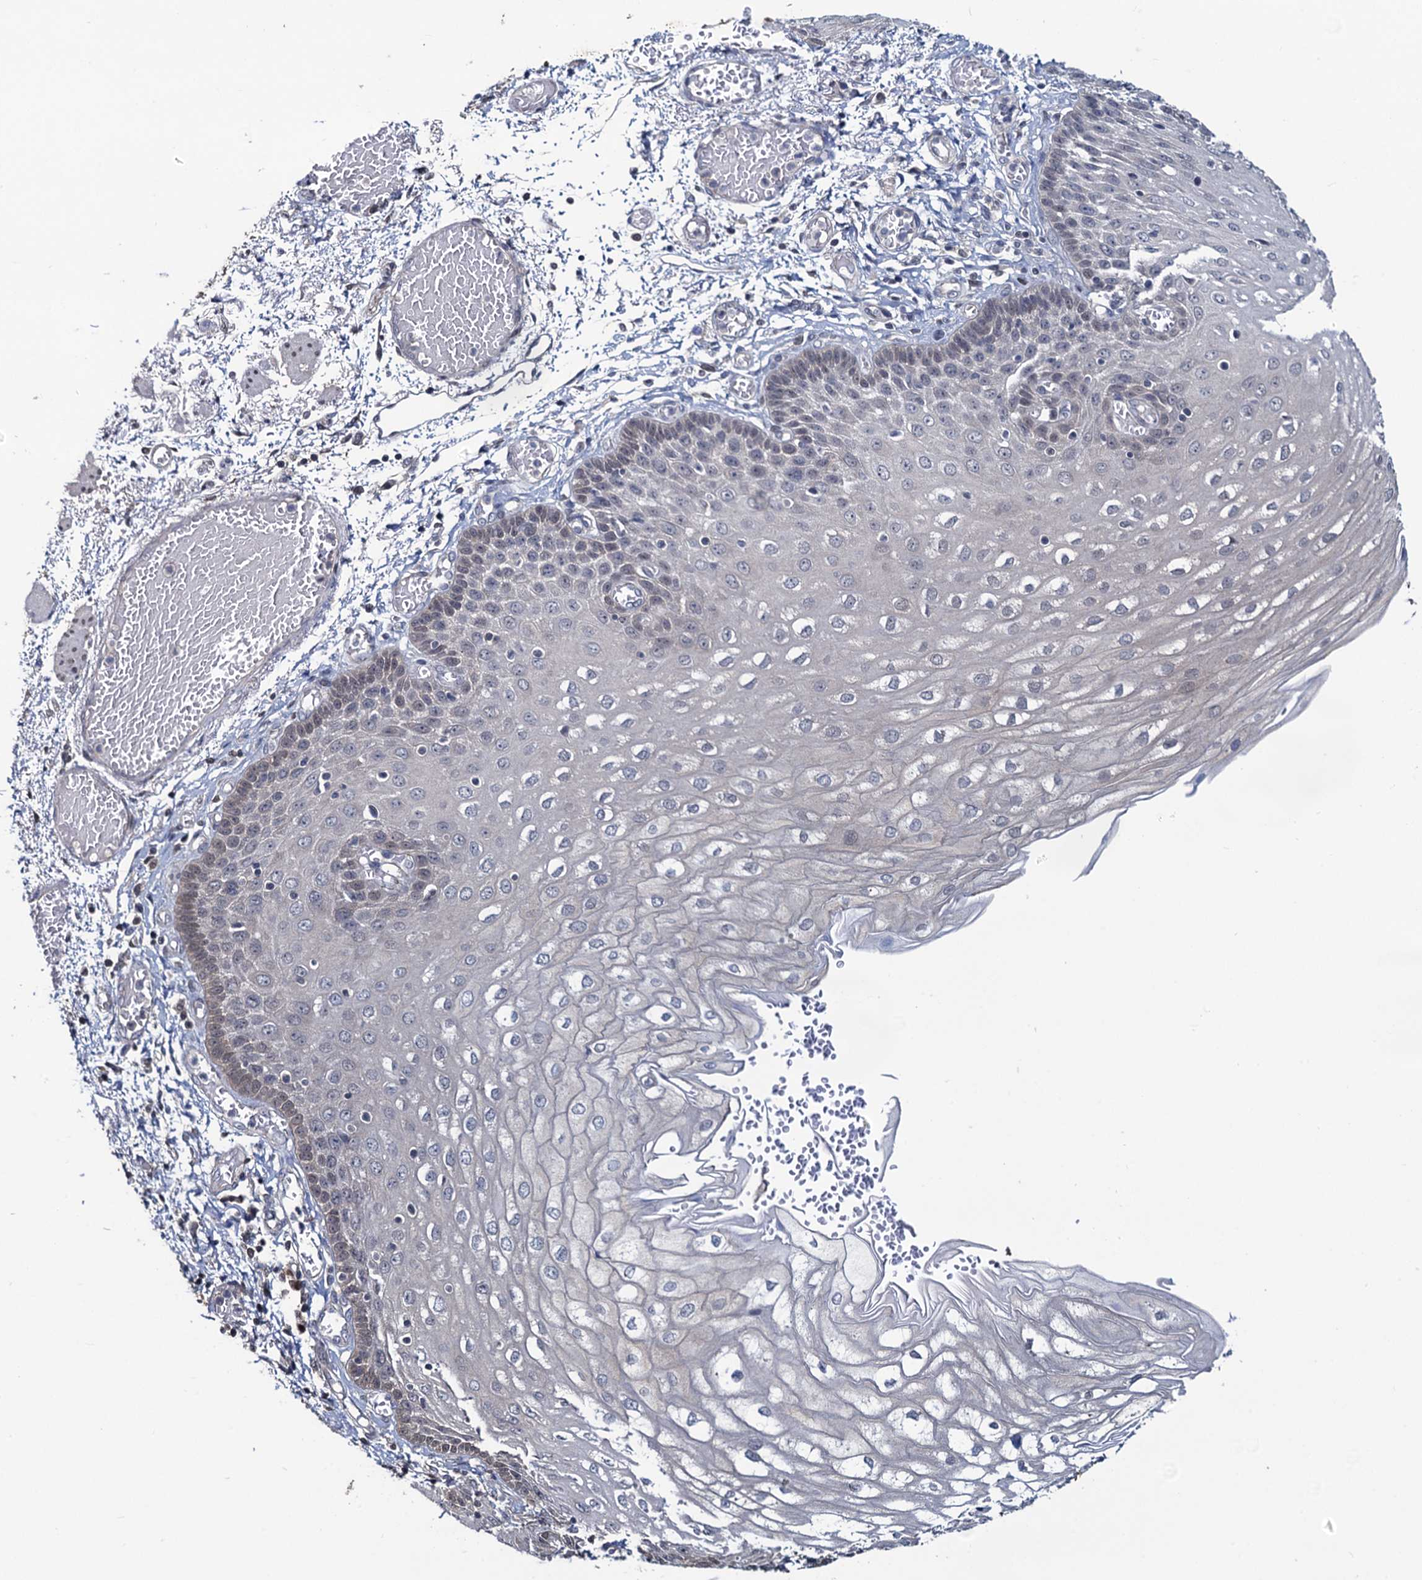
{"staining": {"intensity": "weak", "quantity": "<25%", "location": "cytoplasmic/membranous"}, "tissue": "esophagus", "cell_type": "Squamous epithelial cells", "image_type": "normal", "snomed": [{"axis": "morphology", "description": "Normal tissue, NOS"}, {"axis": "topography", "description": "Esophagus"}], "caption": "DAB (3,3'-diaminobenzidine) immunohistochemical staining of unremarkable human esophagus demonstrates no significant positivity in squamous epithelial cells.", "gene": "RTKN2", "patient": {"sex": "male", "age": 81}}